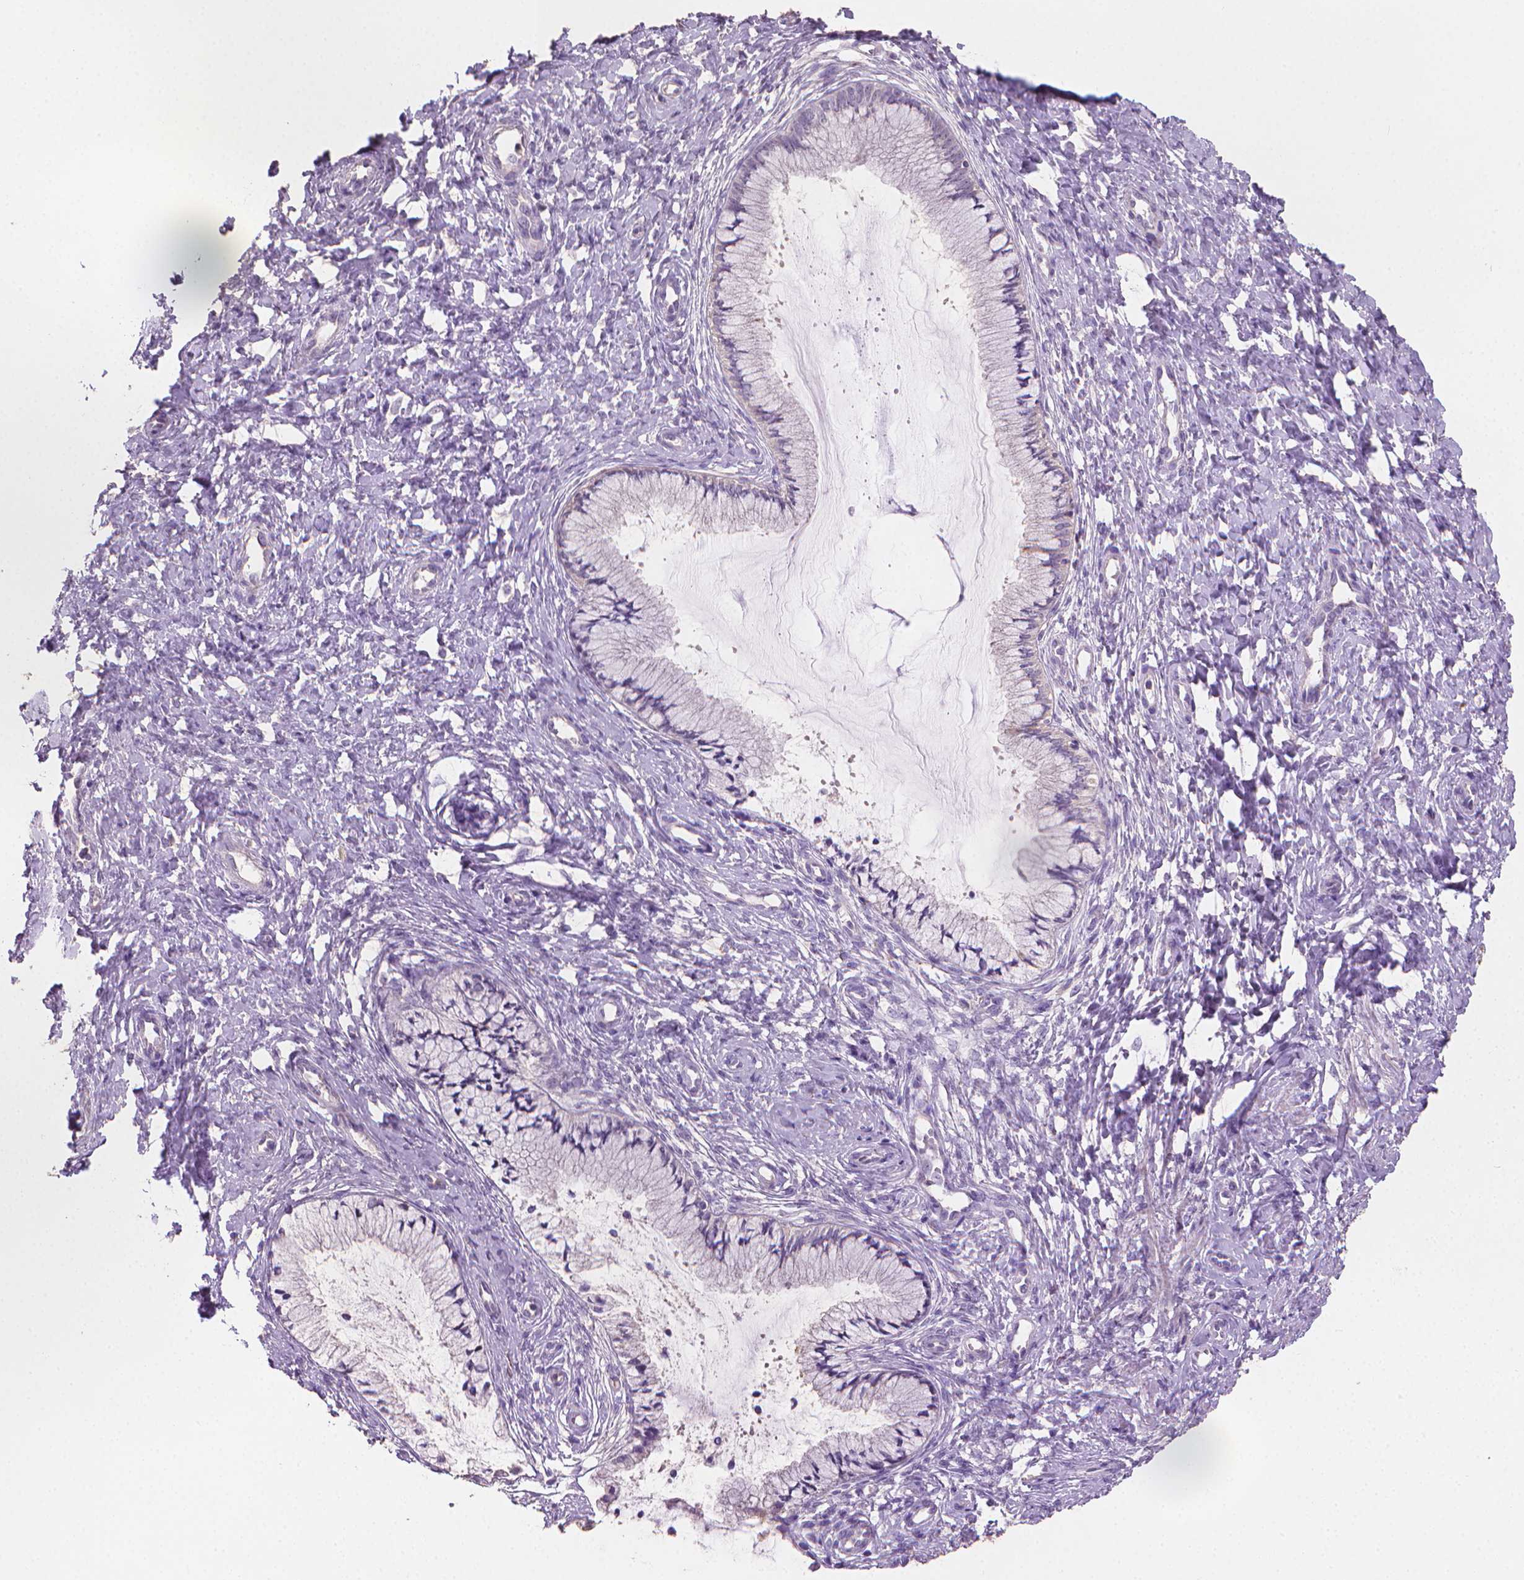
{"staining": {"intensity": "negative", "quantity": "none", "location": "none"}, "tissue": "cervix", "cell_type": "Glandular cells", "image_type": "normal", "snomed": [{"axis": "morphology", "description": "Normal tissue, NOS"}, {"axis": "topography", "description": "Cervix"}], "caption": "There is no significant staining in glandular cells of cervix. Brightfield microscopy of immunohistochemistry stained with DAB (brown) and hematoxylin (blue), captured at high magnification.", "gene": "CATIP", "patient": {"sex": "female", "age": 37}}